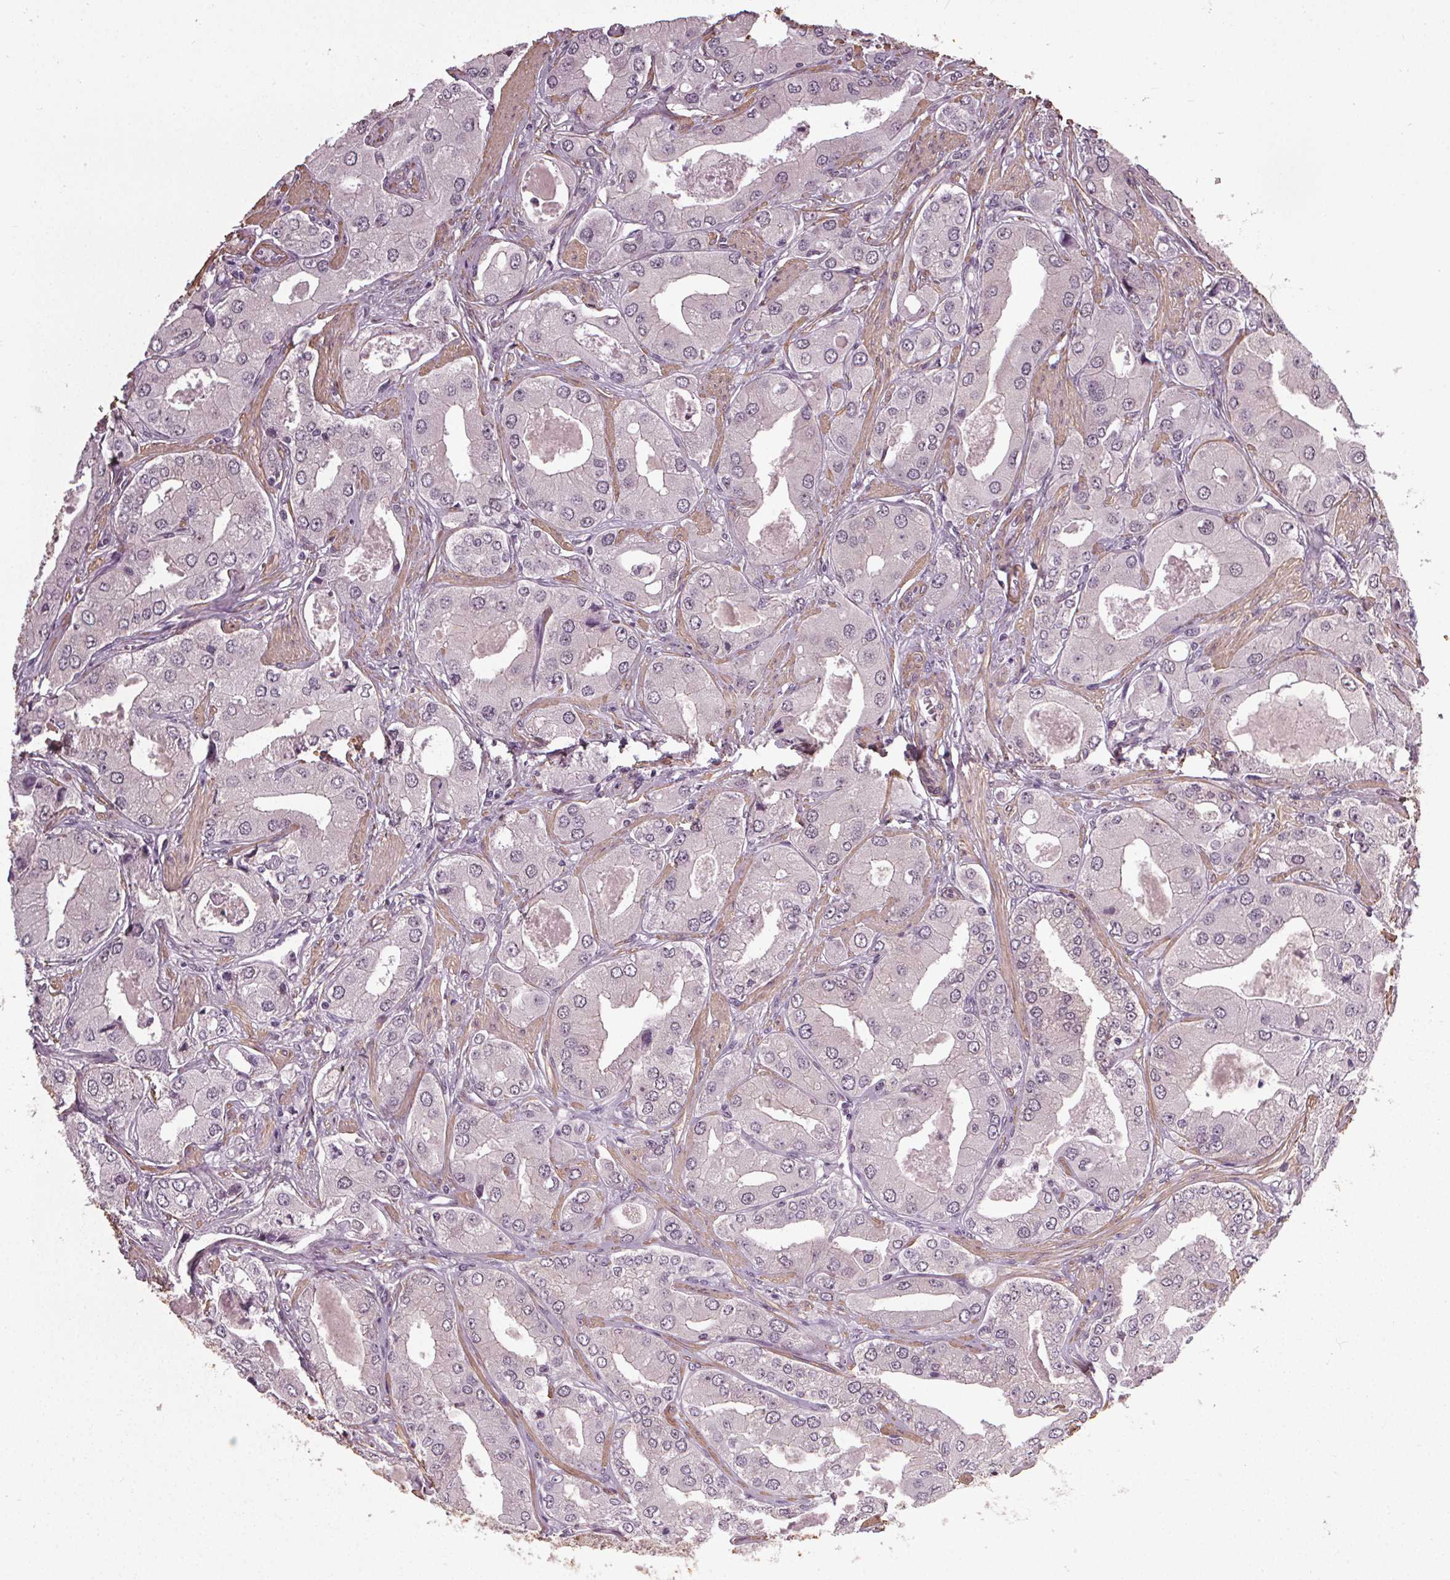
{"staining": {"intensity": "negative", "quantity": "none", "location": "none"}, "tissue": "prostate cancer", "cell_type": "Tumor cells", "image_type": "cancer", "snomed": [{"axis": "morphology", "description": "Adenocarcinoma, Low grade"}, {"axis": "topography", "description": "Prostate"}], "caption": "IHC of low-grade adenocarcinoma (prostate) displays no positivity in tumor cells.", "gene": "PKP1", "patient": {"sex": "male", "age": 60}}